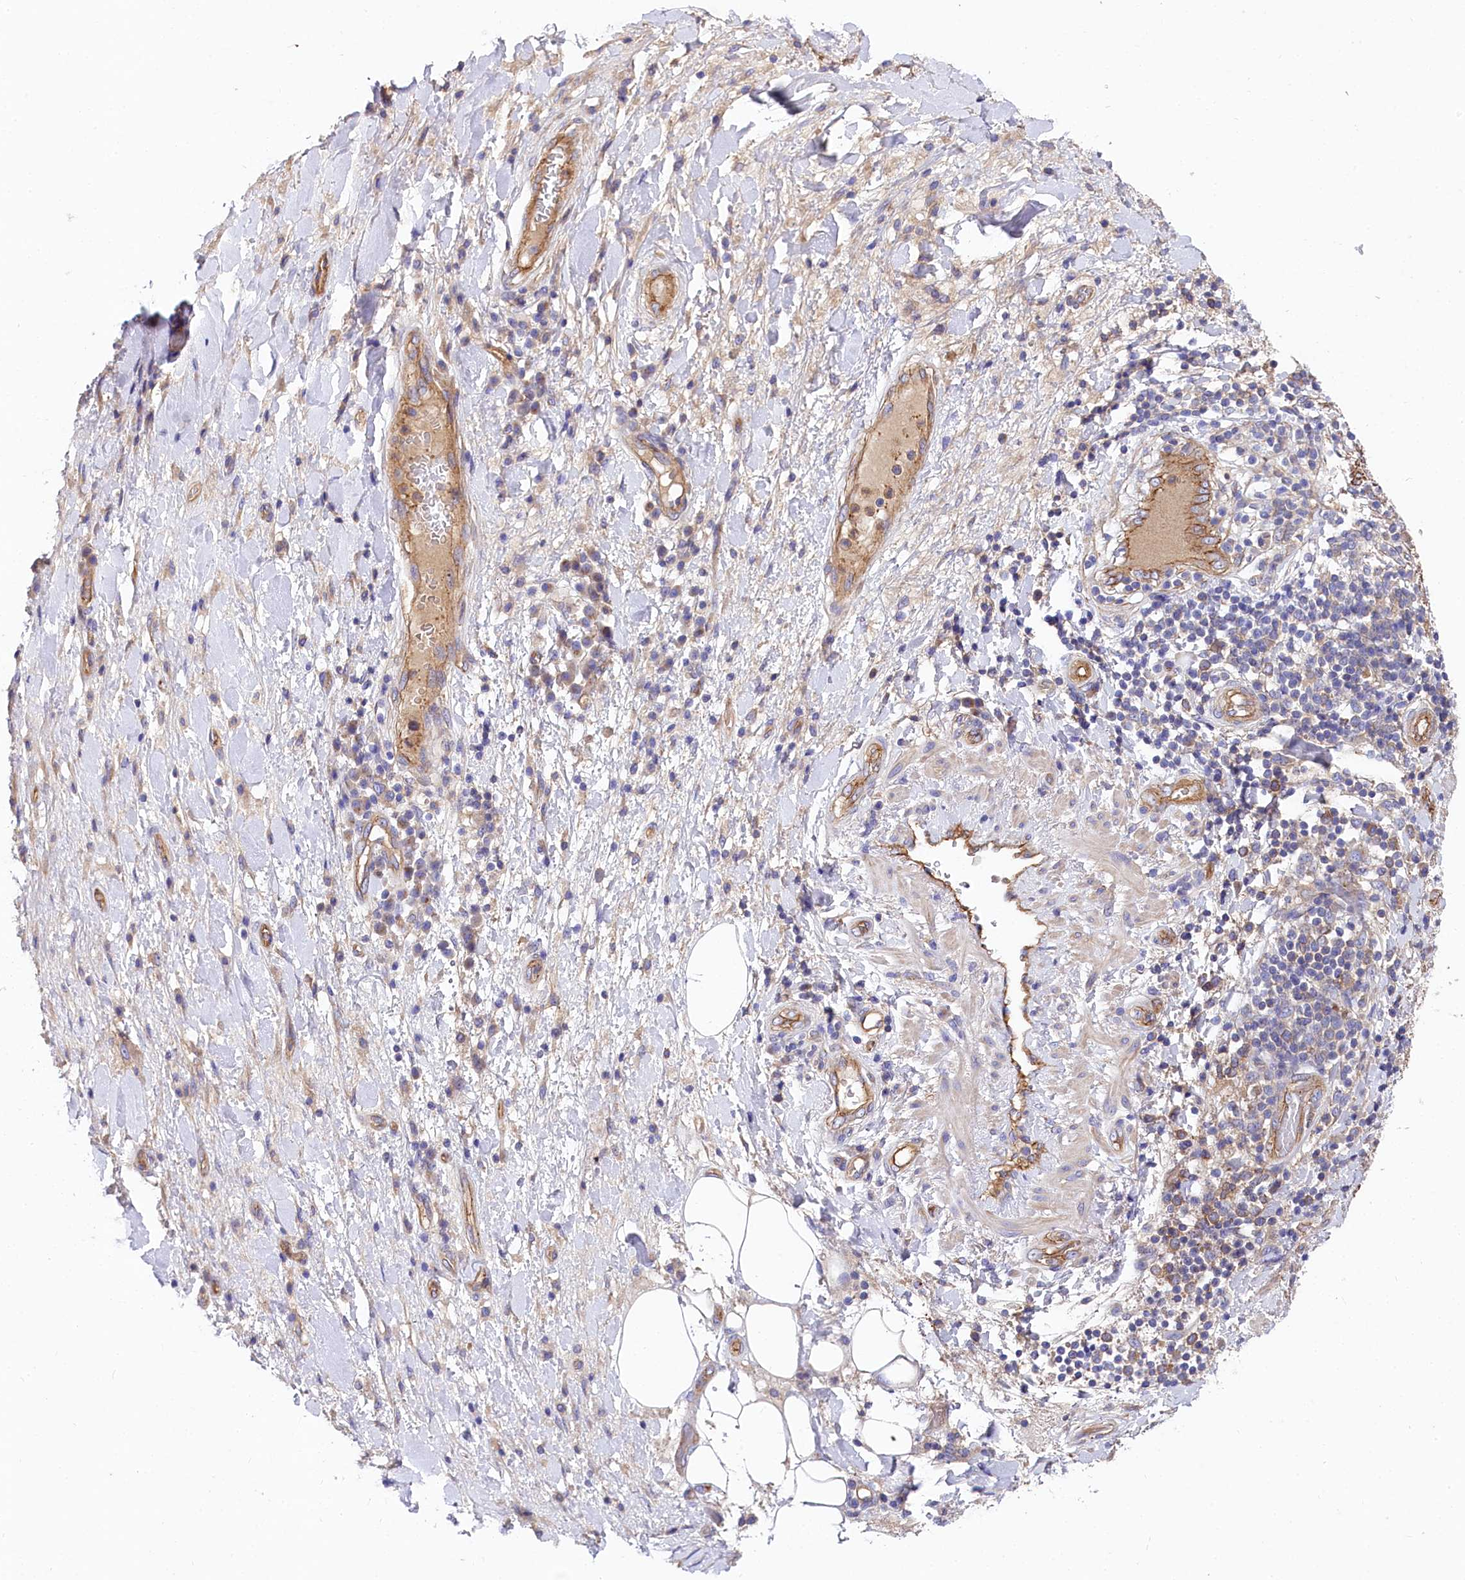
{"staining": {"intensity": "negative", "quantity": "none", "location": "none"}, "tissue": "adipose tissue", "cell_type": "Adipocytes", "image_type": "normal", "snomed": [{"axis": "morphology", "description": "Normal tissue, NOS"}, {"axis": "morphology", "description": "Squamous cell carcinoma, NOS"}, {"axis": "topography", "description": "Lymph node"}, {"axis": "topography", "description": "Bronchus"}, {"axis": "topography", "description": "Lung"}], "caption": "The photomicrograph displays no staining of adipocytes in normal adipose tissue. (Stains: DAB (3,3'-diaminobenzidine) immunohistochemistry (IHC) with hematoxylin counter stain, Microscopy: brightfield microscopy at high magnification).", "gene": "FCHSD2", "patient": {"sex": "male", "age": 66}}